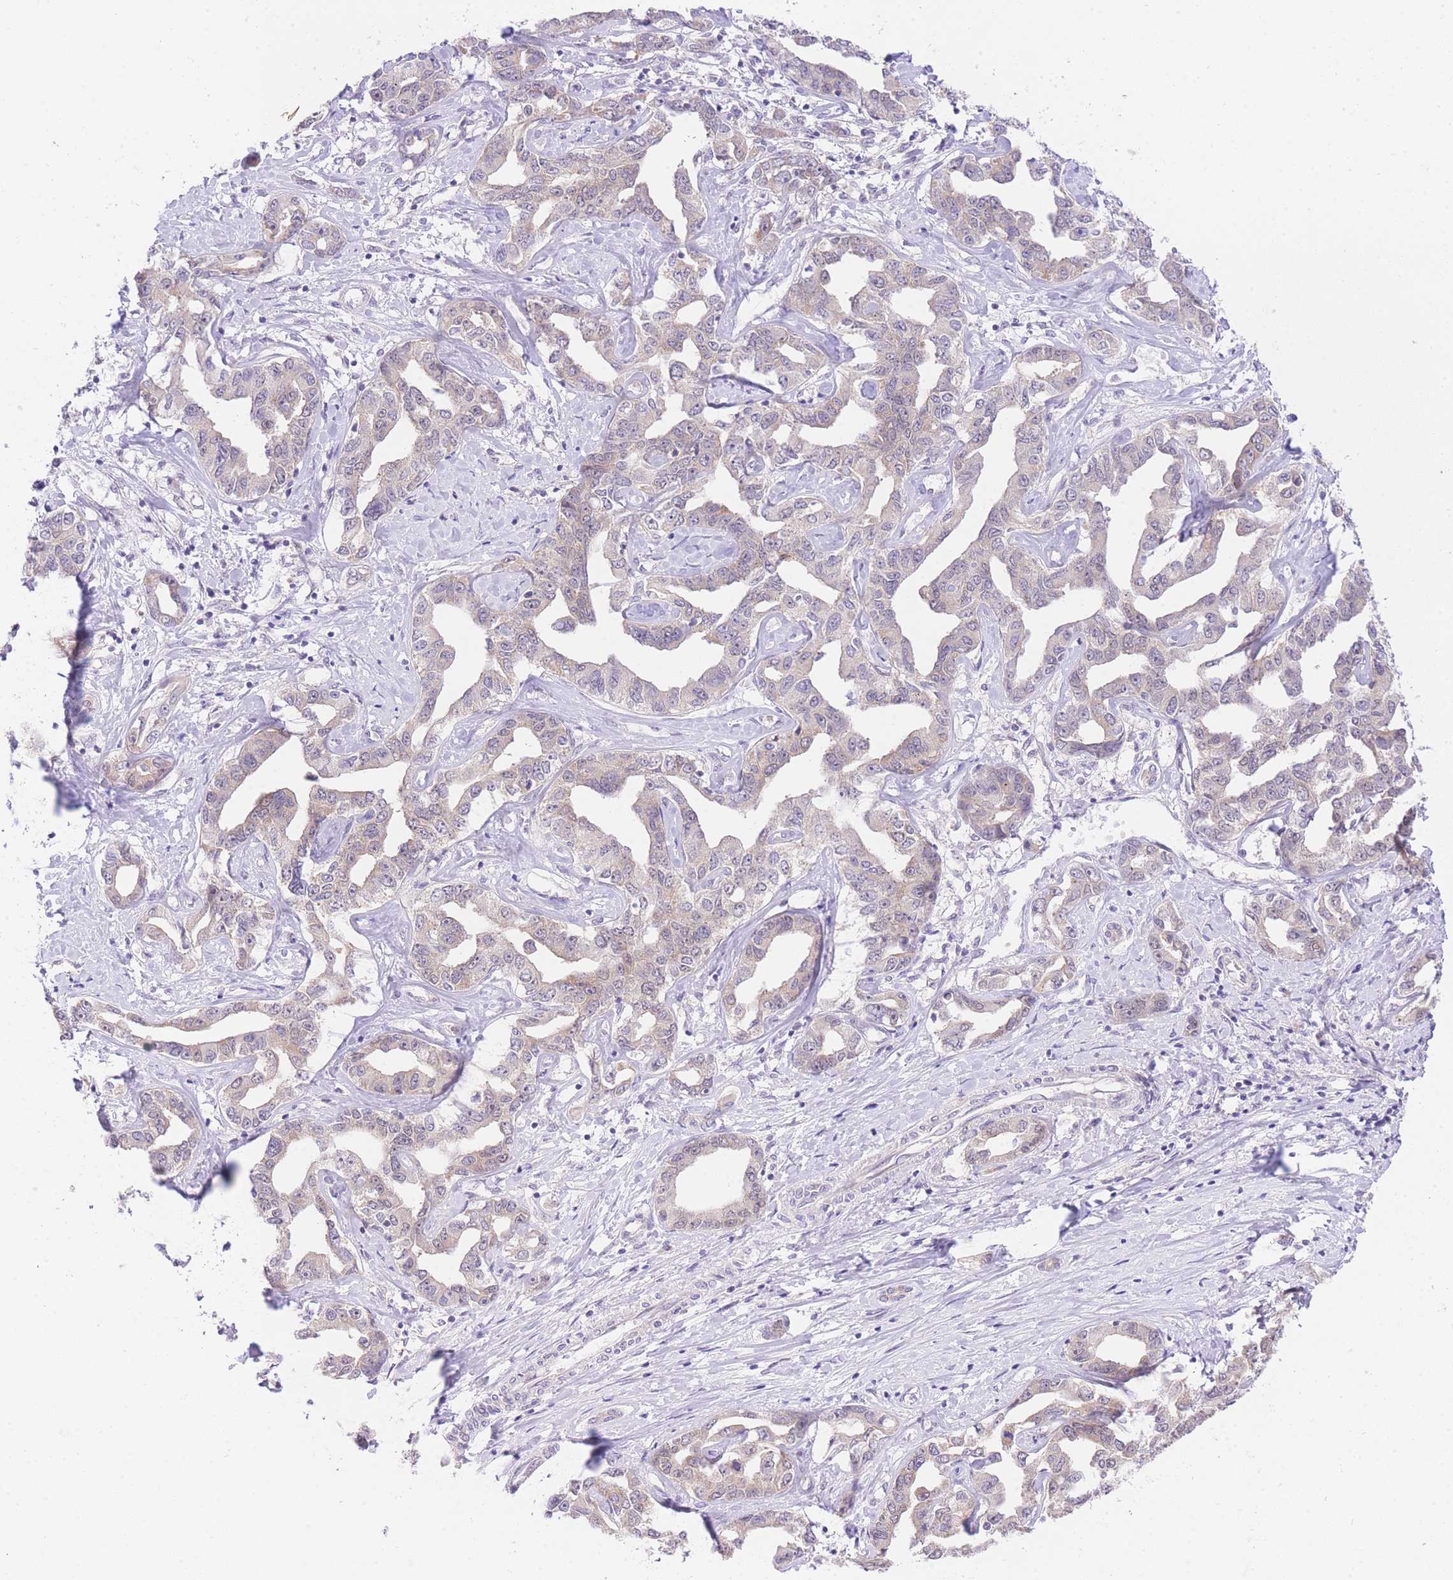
{"staining": {"intensity": "weak", "quantity": "25%-75%", "location": "cytoplasmic/membranous"}, "tissue": "liver cancer", "cell_type": "Tumor cells", "image_type": "cancer", "snomed": [{"axis": "morphology", "description": "Cholangiocarcinoma"}, {"axis": "topography", "description": "Liver"}], "caption": "Immunohistochemistry image of human liver cancer stained for a protein (brown), which shows low levels of weak cytoplasmic/membranous expression in approximately 25%-75% of tumor cells.", "gene": "UBXN7", "patient": {"sex": "male", "age": 59}}